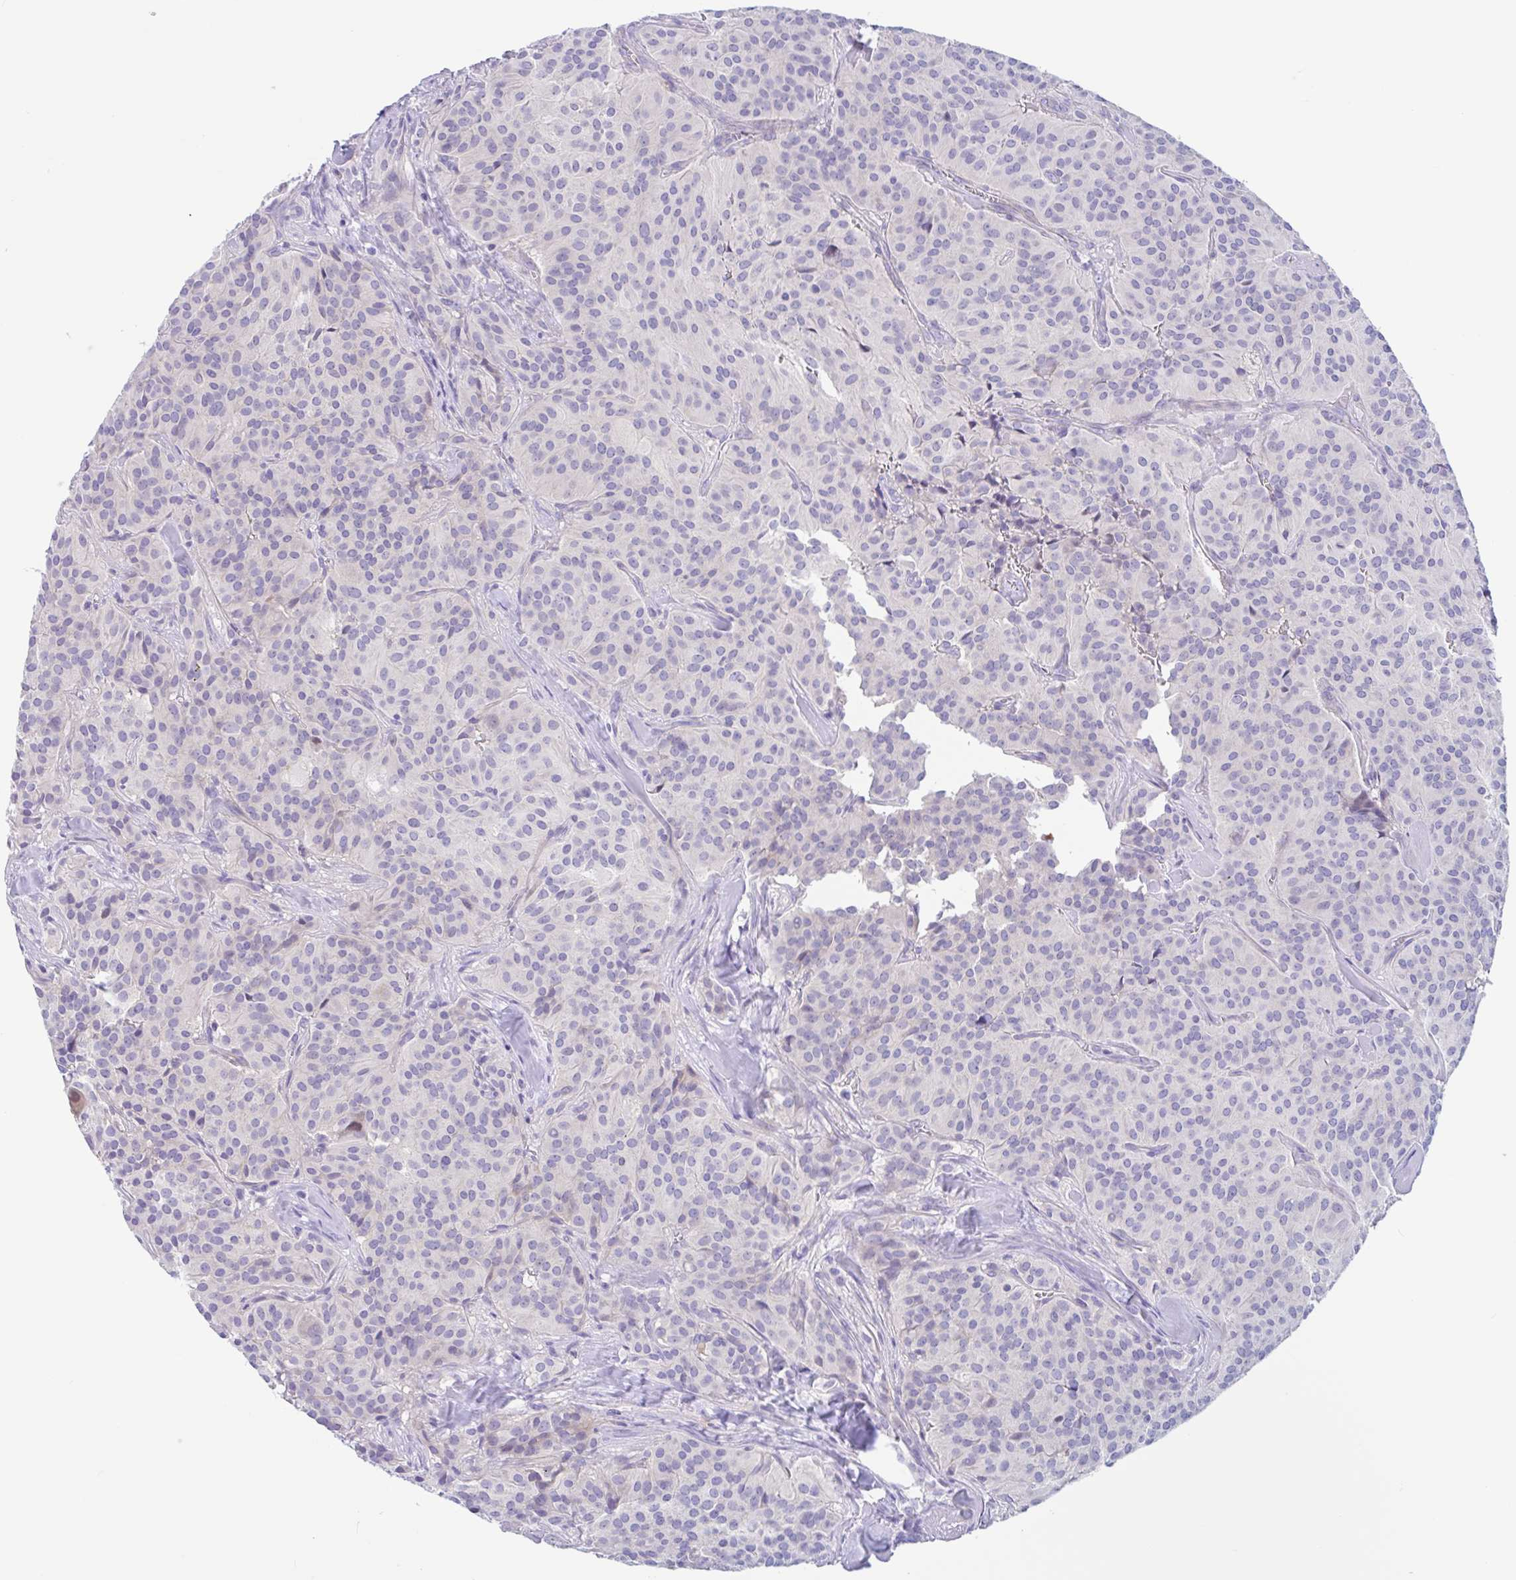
{"staining": {"intensity": "negative", "quantity": "none", "location": "none"}, "tissue": "glioma", "cell_type": "Tumor cells", "image_type": "cancer", "snomed": [{"axis": "morphology", "description": "Glioma, malignant, Low grade"}, {"axis": "topography", "description": "Brain"}], "caption": "Tumor cells are negative for brown protein staining in low-grade glioma (malignant).", "gene": "OR6N2", "patient": {"sex": "male", "age": 42}}